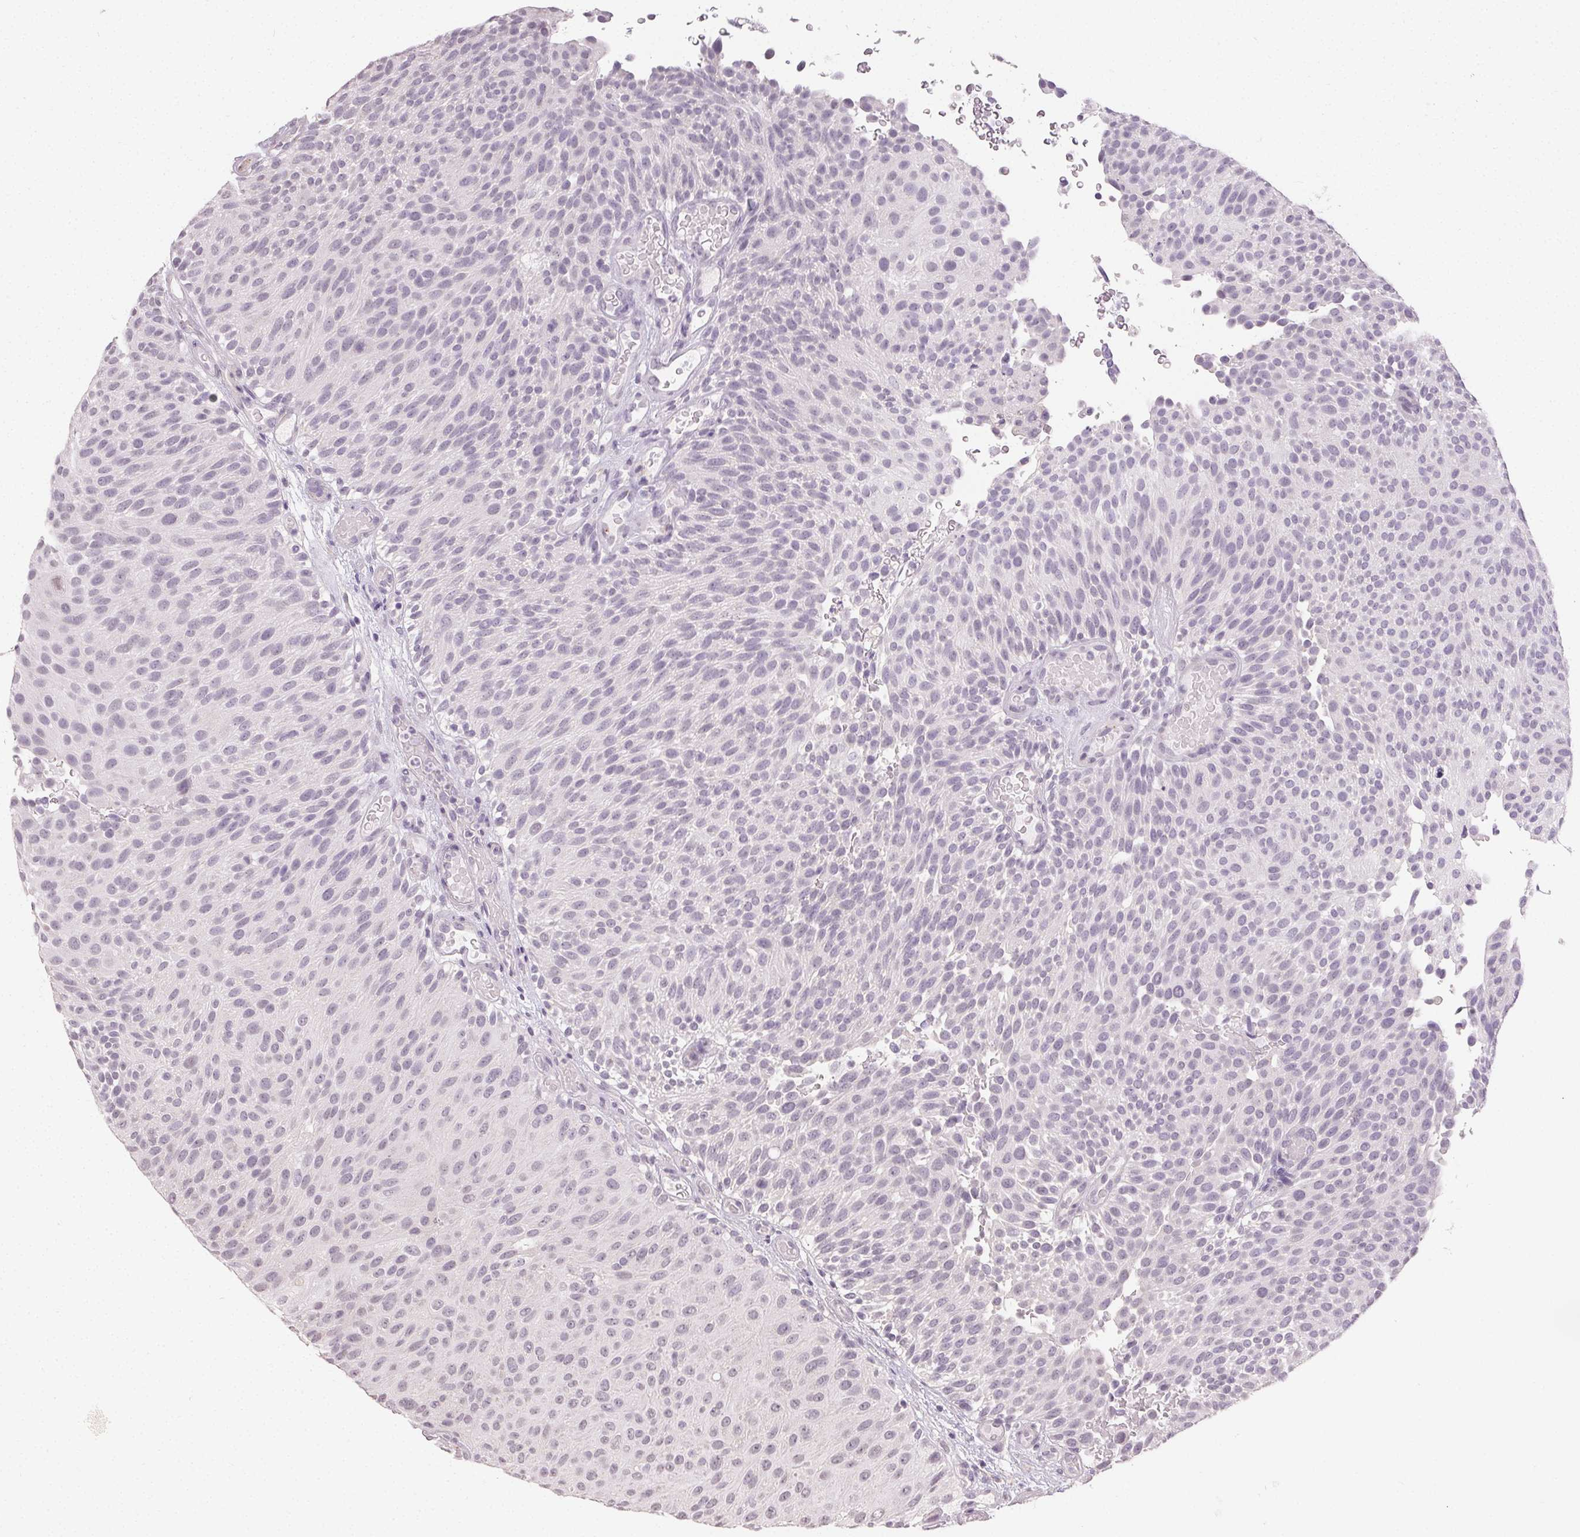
{"staining": {"intensity": "negative", "quantity": "none", "location": "none"}, "tissue": "urothelial cancer", "cell_type": "Tumor cells", "image_type": "cancer", "snomed": [{"axis": "morphology", "description": "Urothelial carcinoma, Low grade"}, {"axis": "topography", "description": "Urinary bladder"}], "caption": "This micrograph is of urothelial cancer stained with IHC to label a protein in brown with the nuclei are counter-stained blue. There is no expression in tumor cells. Nuclei are stained in blue.", "gene": "TMEM174", "patient": {"sex": "male", "age": 78}}